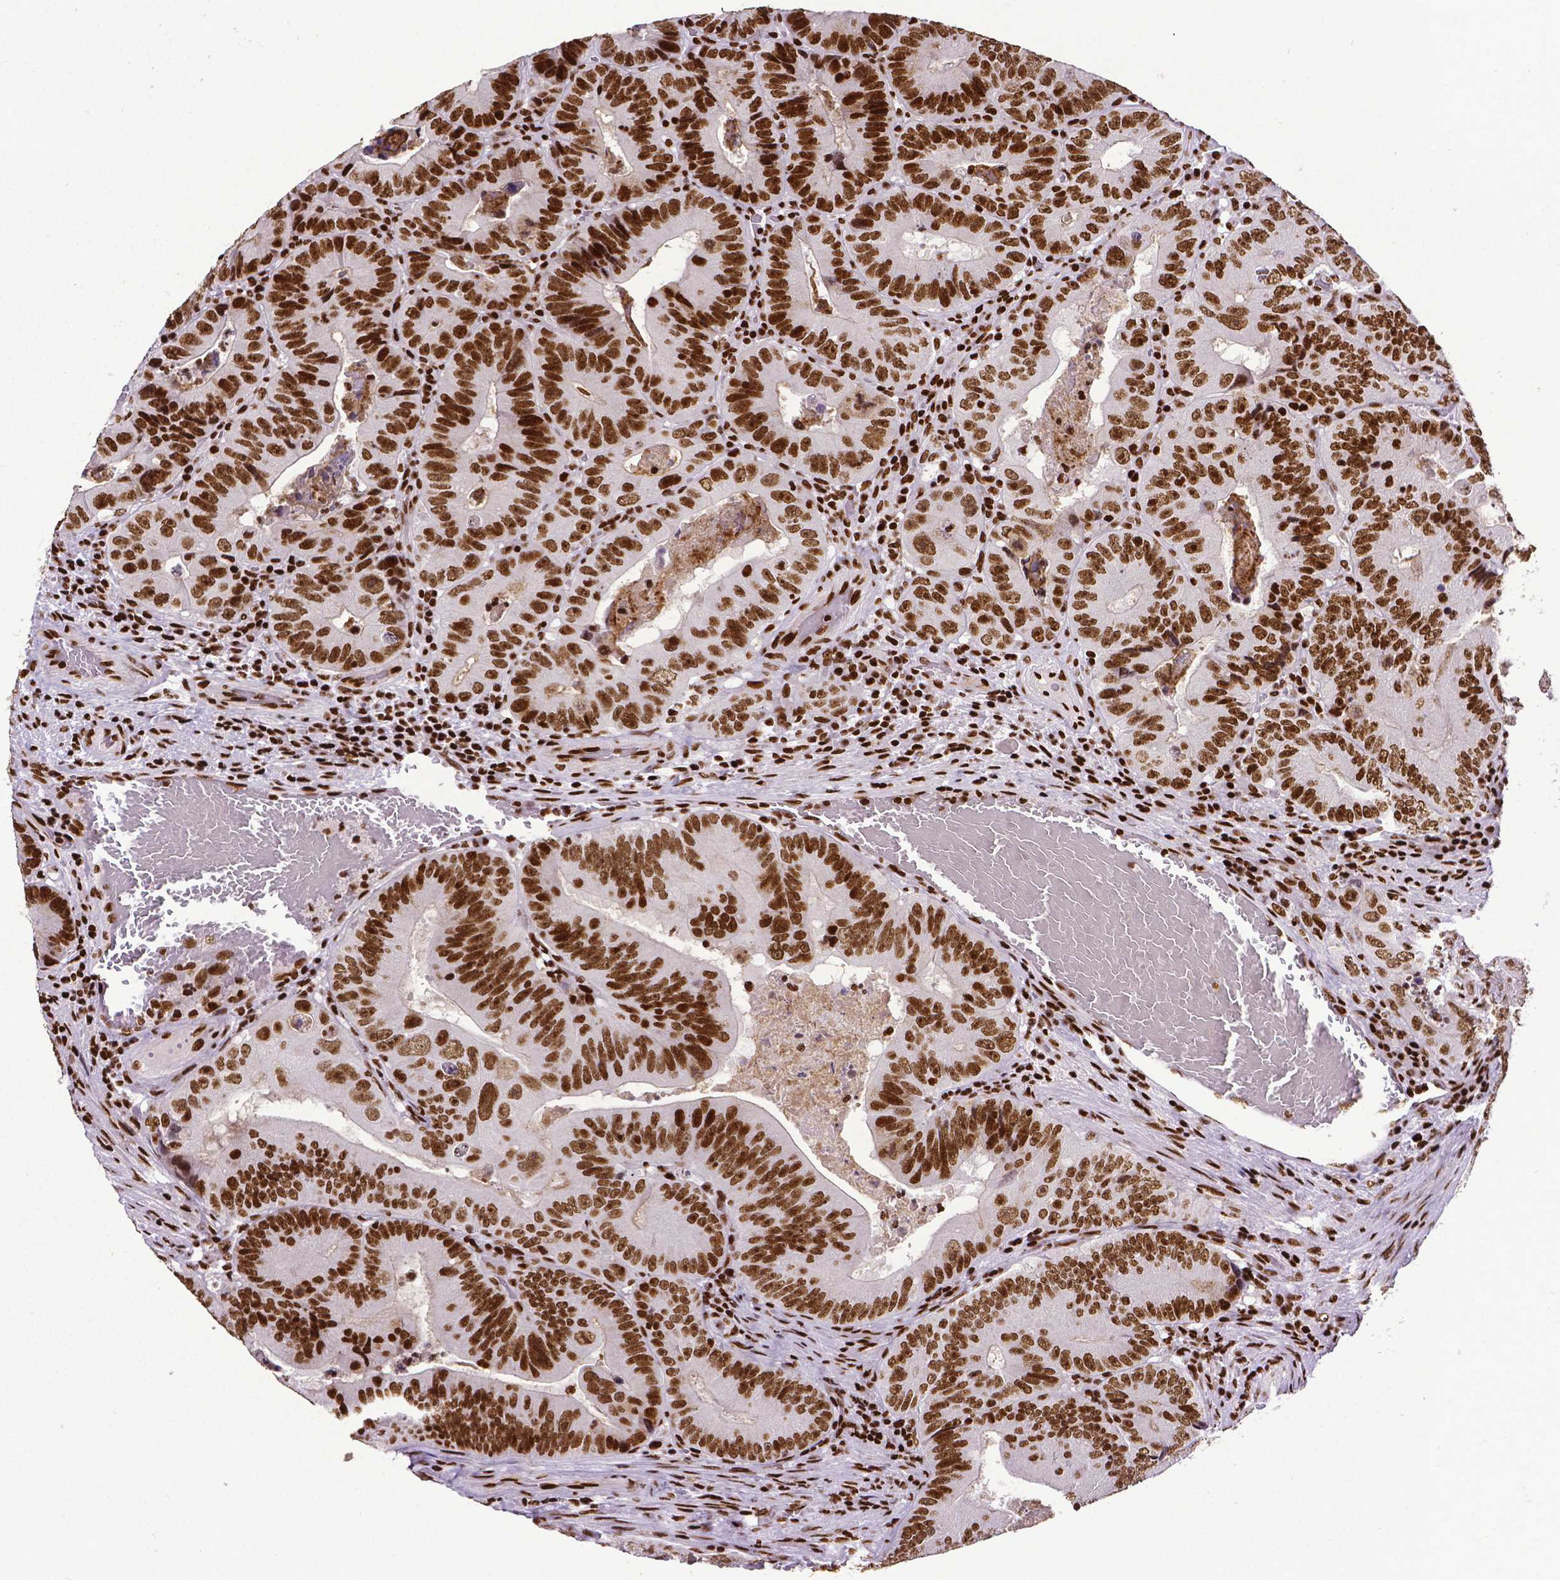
{"staining": {"intensity": "strong", "quantity": ">75%", "location": "nuclear"}, "tissue": "colorectal cancer", "cell_type": "Tumor cells", "image_type": "cancer", "snomed": [{"axis": "morphology", "description": "Adenocarcinoma, NOS"}, {"axis": "topography", "description": "Colon"}], "caption": "Immunohistochemical staining of adenocarcinoma (colorectal) shows high levels of strong nuclear protein positivity in approximately >75% of tumor cells.", "gene": "CTCF", "patient": {"sex": "female", "age": 86}}